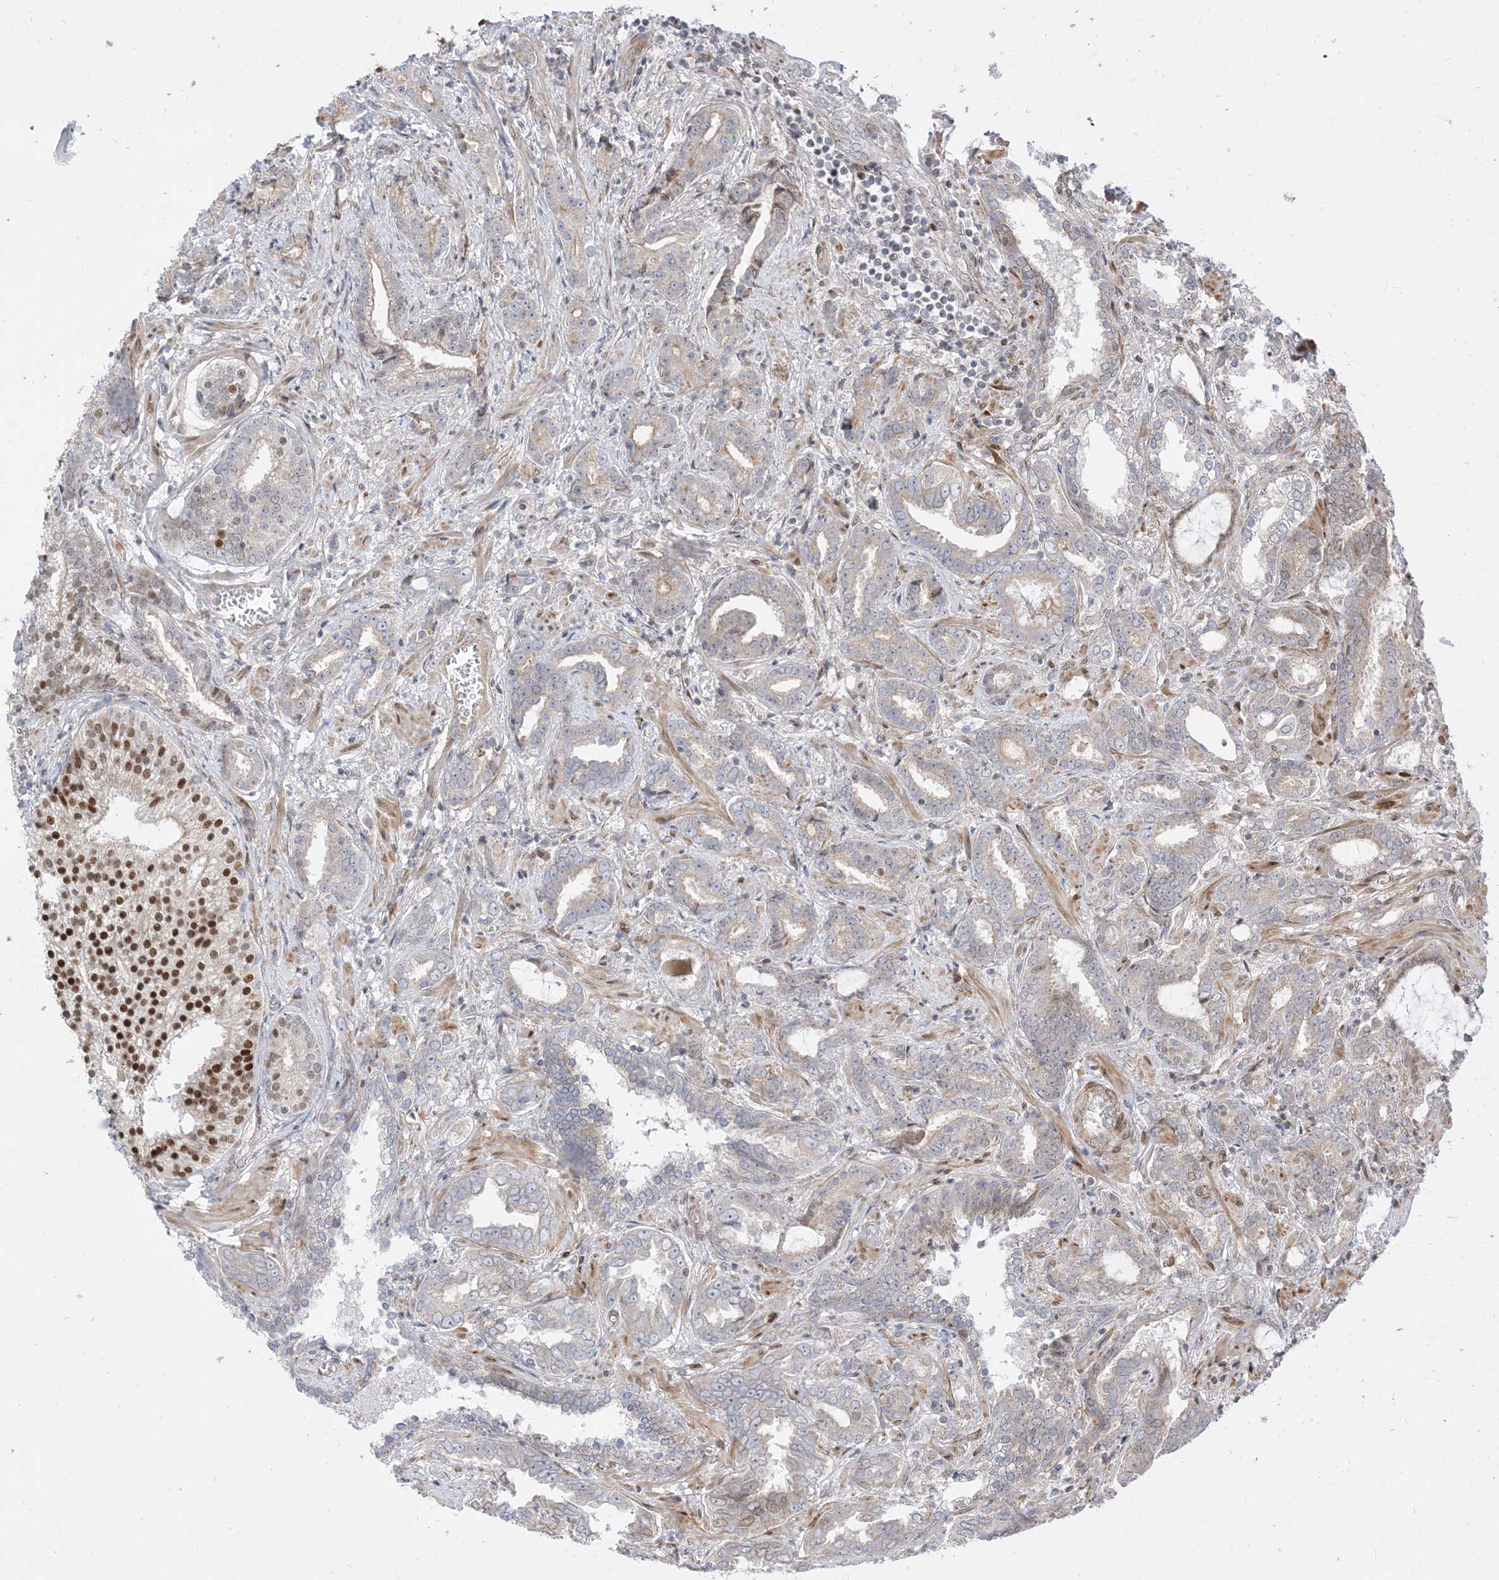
{"staining": {"intensity": "moderate", "quantity": "<25%", "location": "nuclear"}, "tissue": "prostate cancer", "cell_type": "Tumor cells", "image_type": "cancer", "snomed": [{"axis": "morphology", "description": "Adenocarcinoma, High grade"}, {"axis": "topography", "description": "Prostate and seminal vesicle, NOS"}], "caption": "Adenocarcinoma (high-grade) (prostate) tissue displays moderate nuclear expression in approximately <25% of tumor cells (IHC, brightfield microscopy, high magnification).", "gene": "TYSND1", "patient": {"sex": "male", "age": 67}}